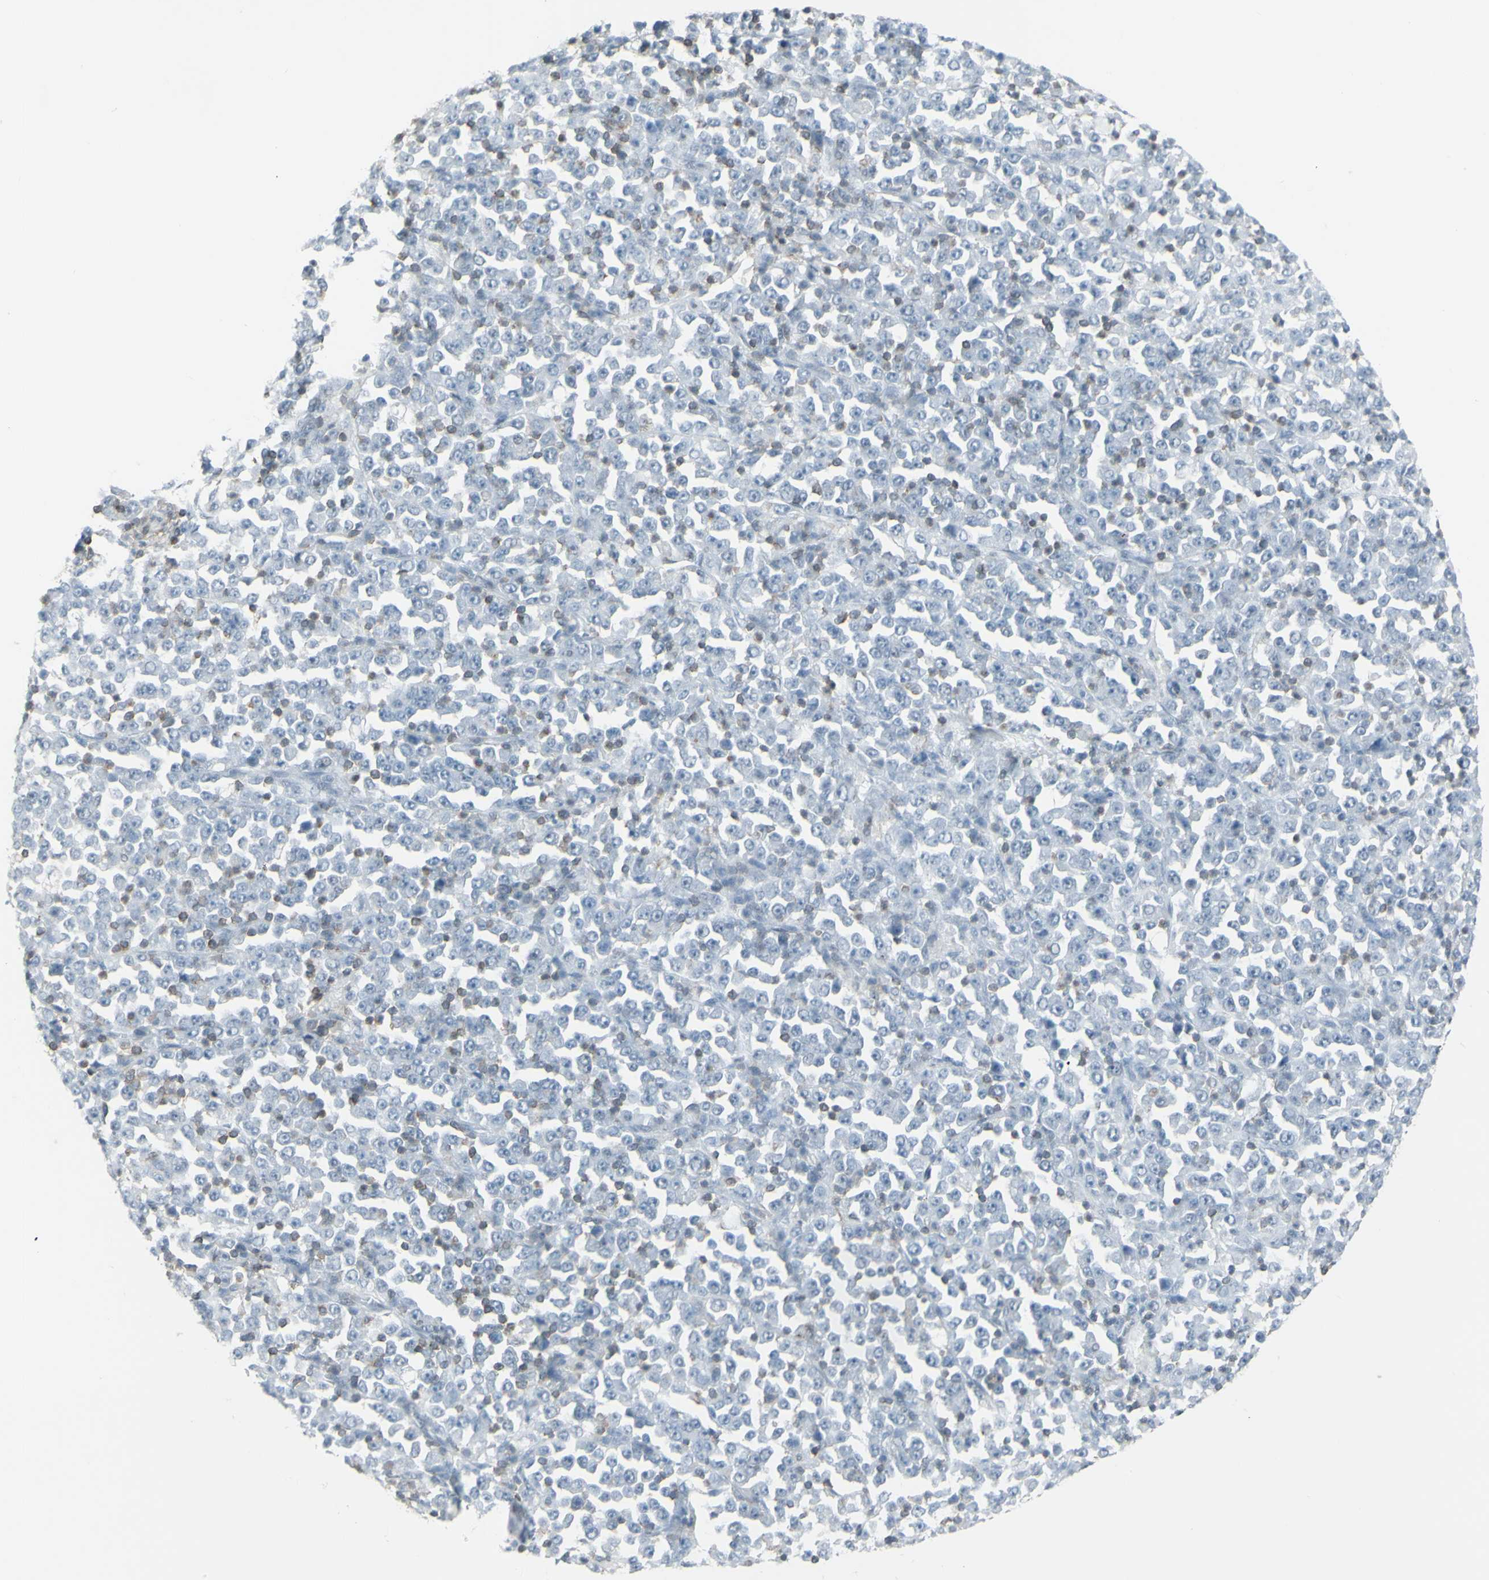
{"staining": {"intensity": "weak", "quantity": "<25%", "location": "cytoplasmic/membranous"}, "tissue": "stomach cancer", "cell_type": "Tumor cells", "image_type": "cancer", "snomed": [{"axis": "morphology", "description": "Normal tissue, NOS"}, {"axis": "morphology", "description": "Adenocarcinoma, NOS"}, {"axis": "topography", "description": "Stomach, upper"}, {"axis": "topography", "description": "Stomach"}], "caption": "This is an immunohistochemistry image of adenocarcinoma (stomach). There is no expression in tumor cells.", "gene": "NRG1", "patient": {"sex": "male", "age": 59}}